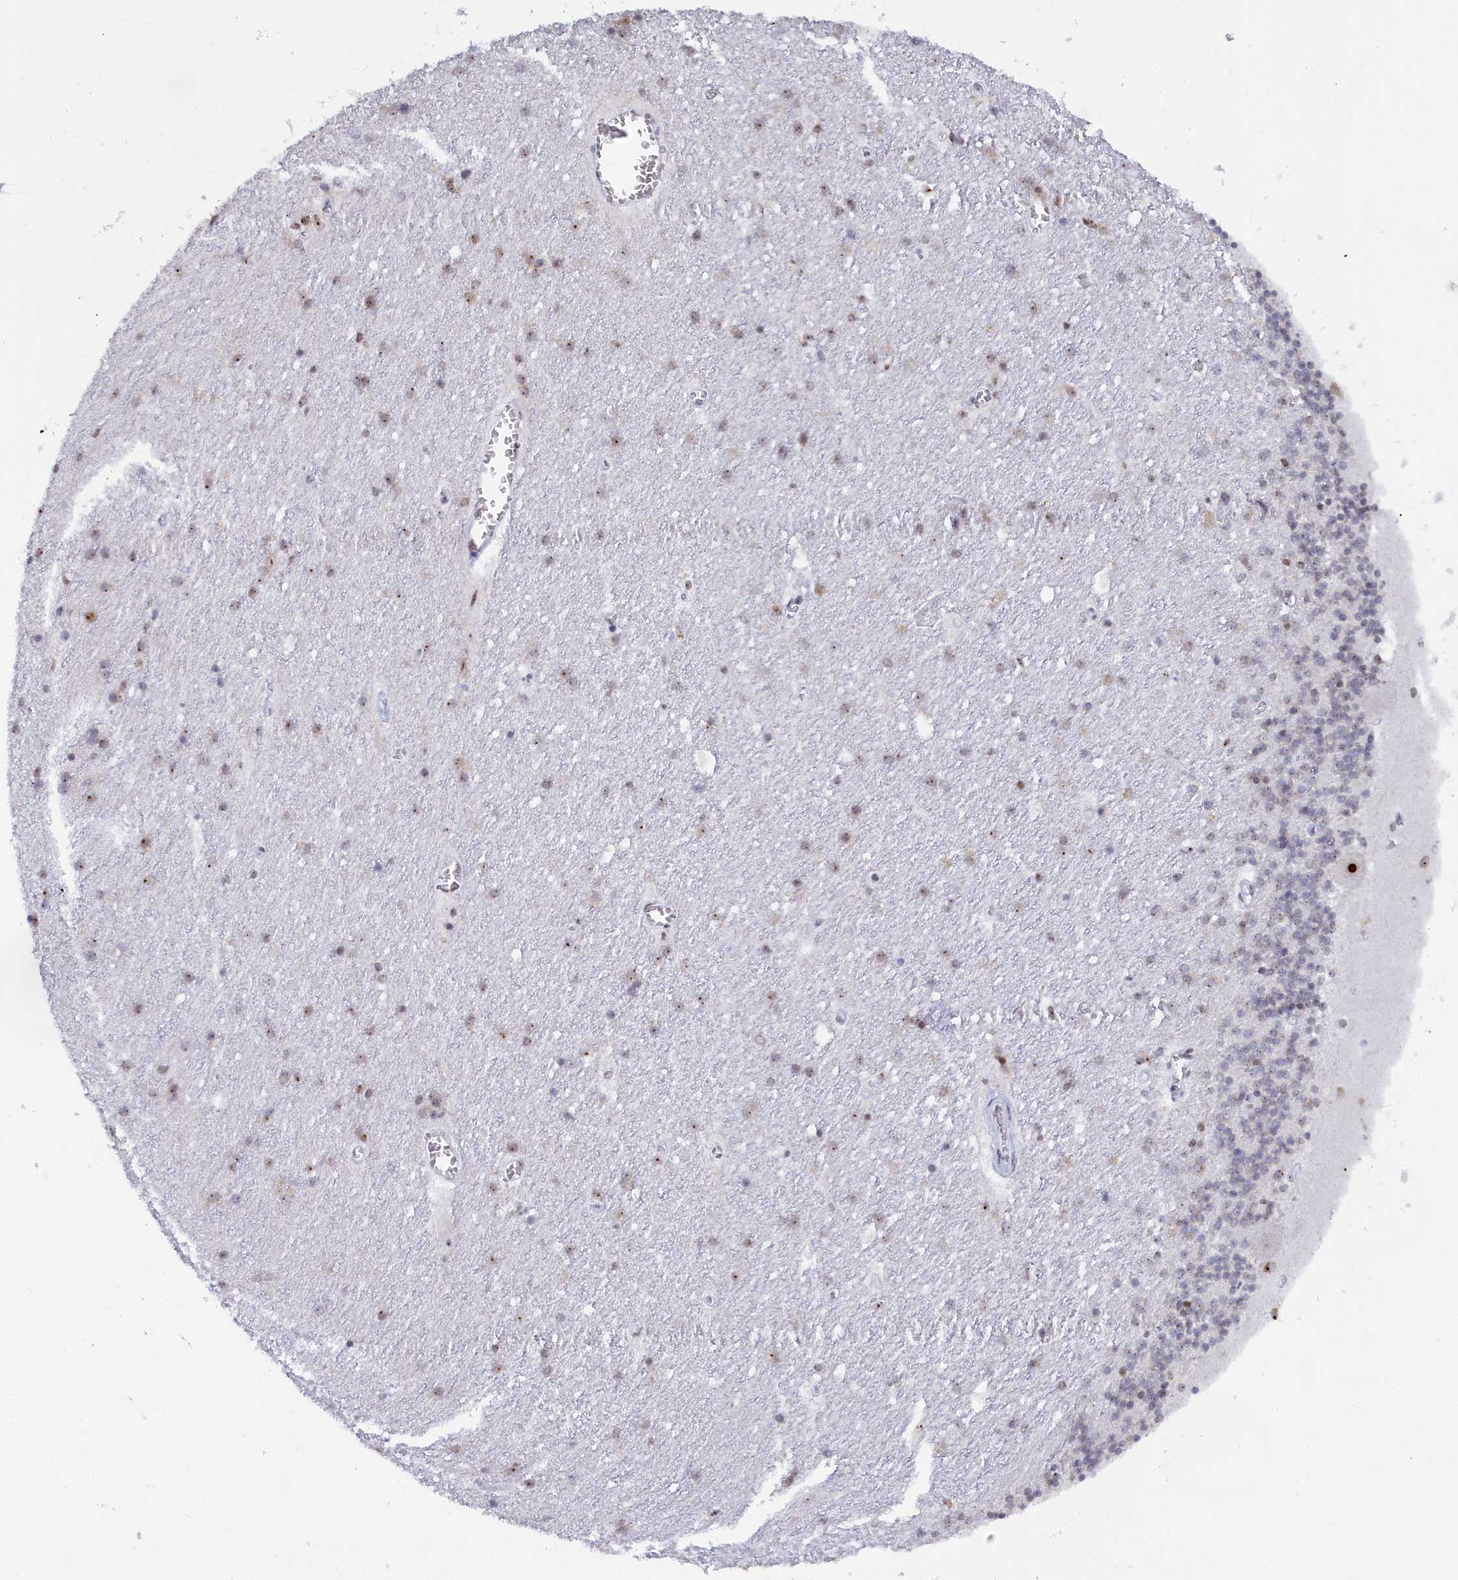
{"staining": {"intensity": "weak", "quantity": "25%-75%", "location": "nuclear"}, "tissue": "cerebellum", "cell_type": "Cells in granular layer", "image_type": "normal", "snomed": [{"axis": "morphology", "description": "Normal tissue, NOS"}, {"axis": "topography", "description": "Cerebellum"}], "caption": "Weak nuclear expression for a protein is identified in about 25%-75% of cells in granular layer of unremarkable cerebellum using IHC.", "gene": "RSL1D1", "patient": {"sex": "male", "age": 54}}